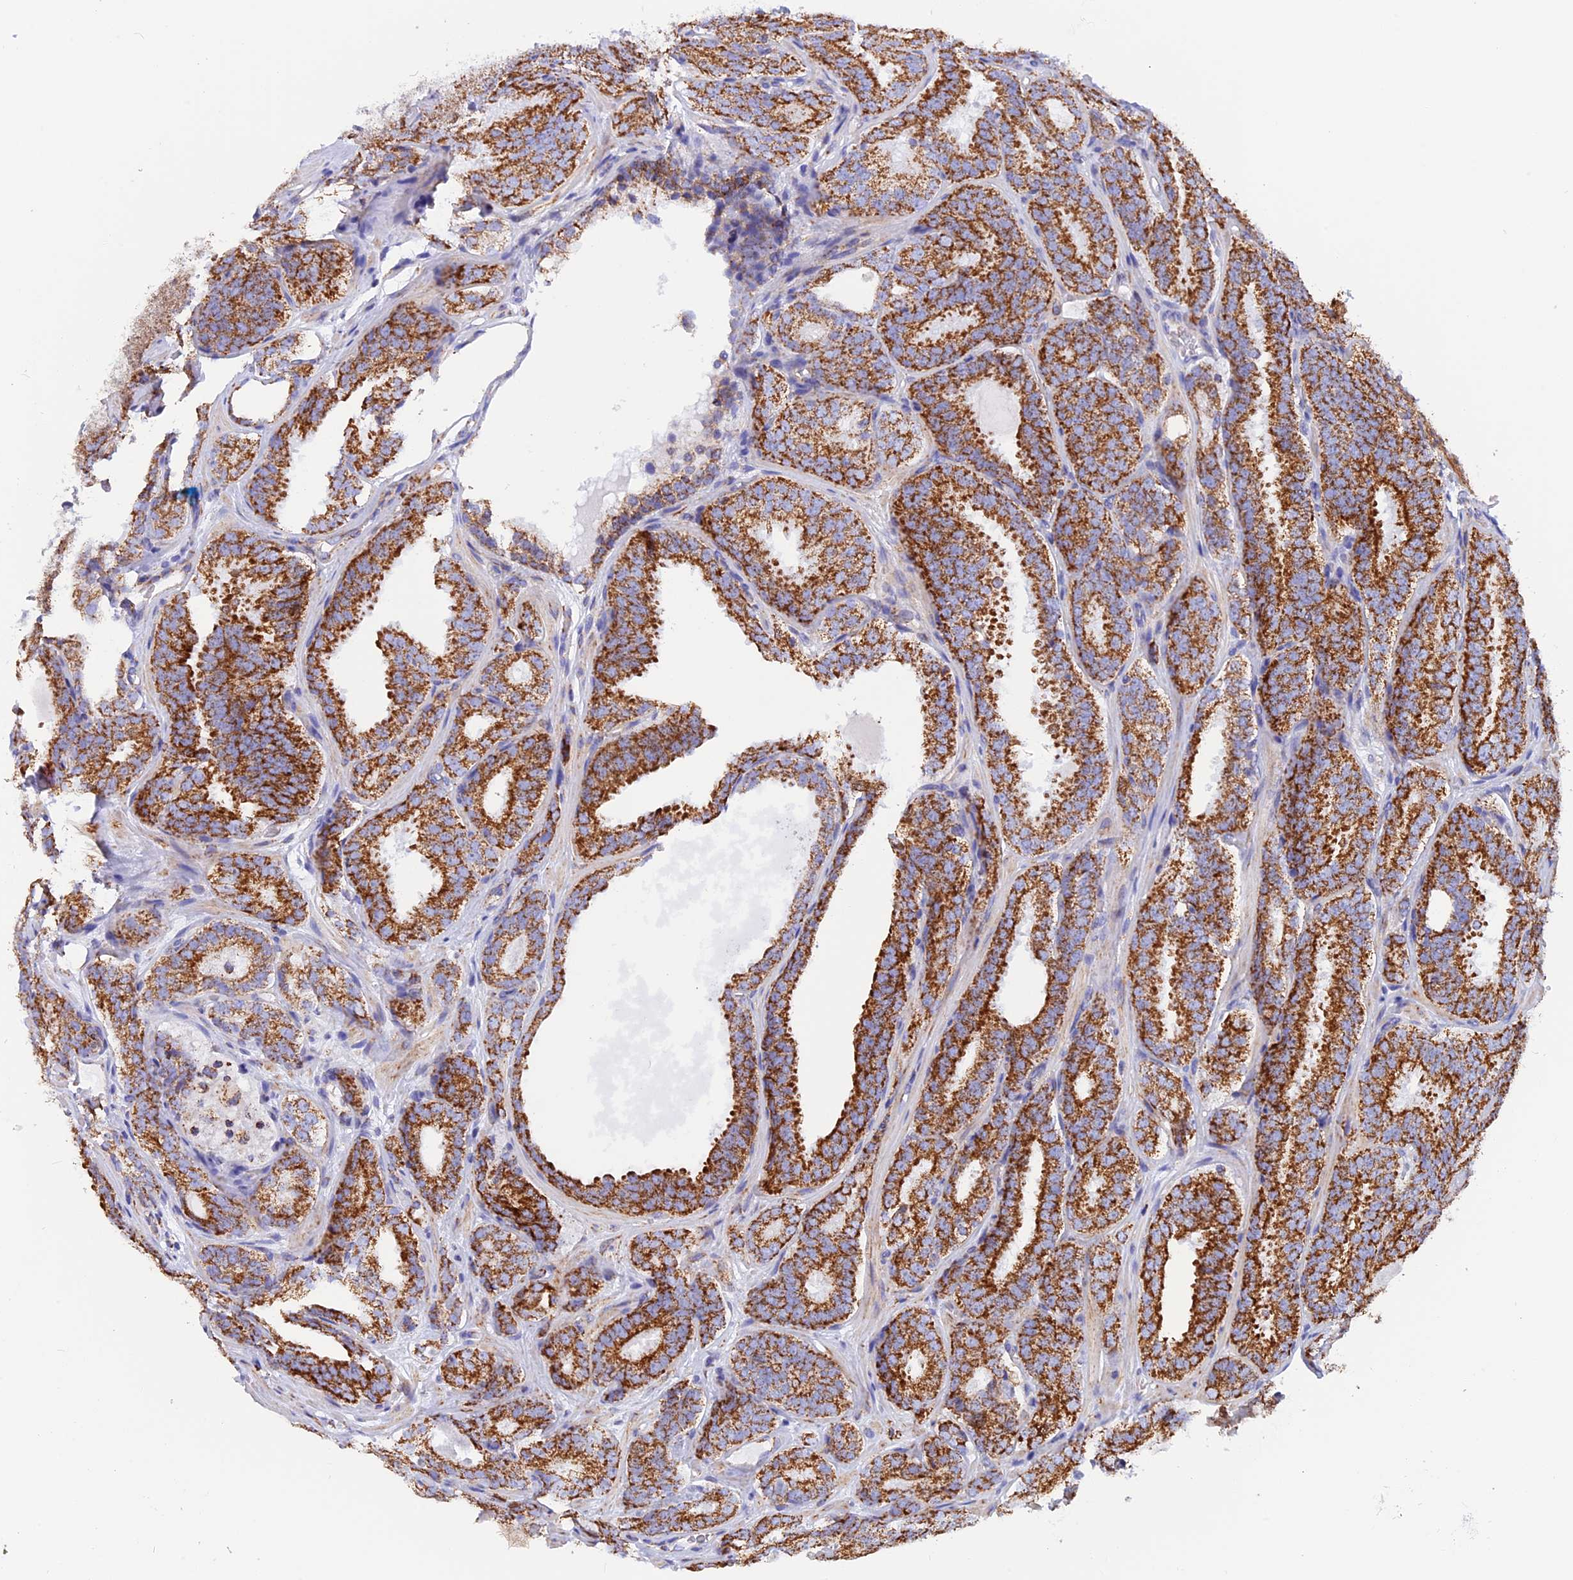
{"staining": {"intensity": "strong", "quantity": ">75%", "location": "cytoplasmic/membranous"}, "tissue": "prostate cancer", "cell_type": "Tumor cells", "image_type": "cancer", "snomed": [{"axis": "morphology", "description": "Adenocarcinoma, High grade"}, {"axis": "topography", "description": "Prostate"}], "caption": "High-power microscopy captured an IHC photomicrograph of prostate cancer (high-grade adenocarcinoma), revealing strong cytoplasmic/membranous staining in approximately >75% of tumor cells.", "gene": "GCDH", "patient": {"sex": "male", "age": 63}}